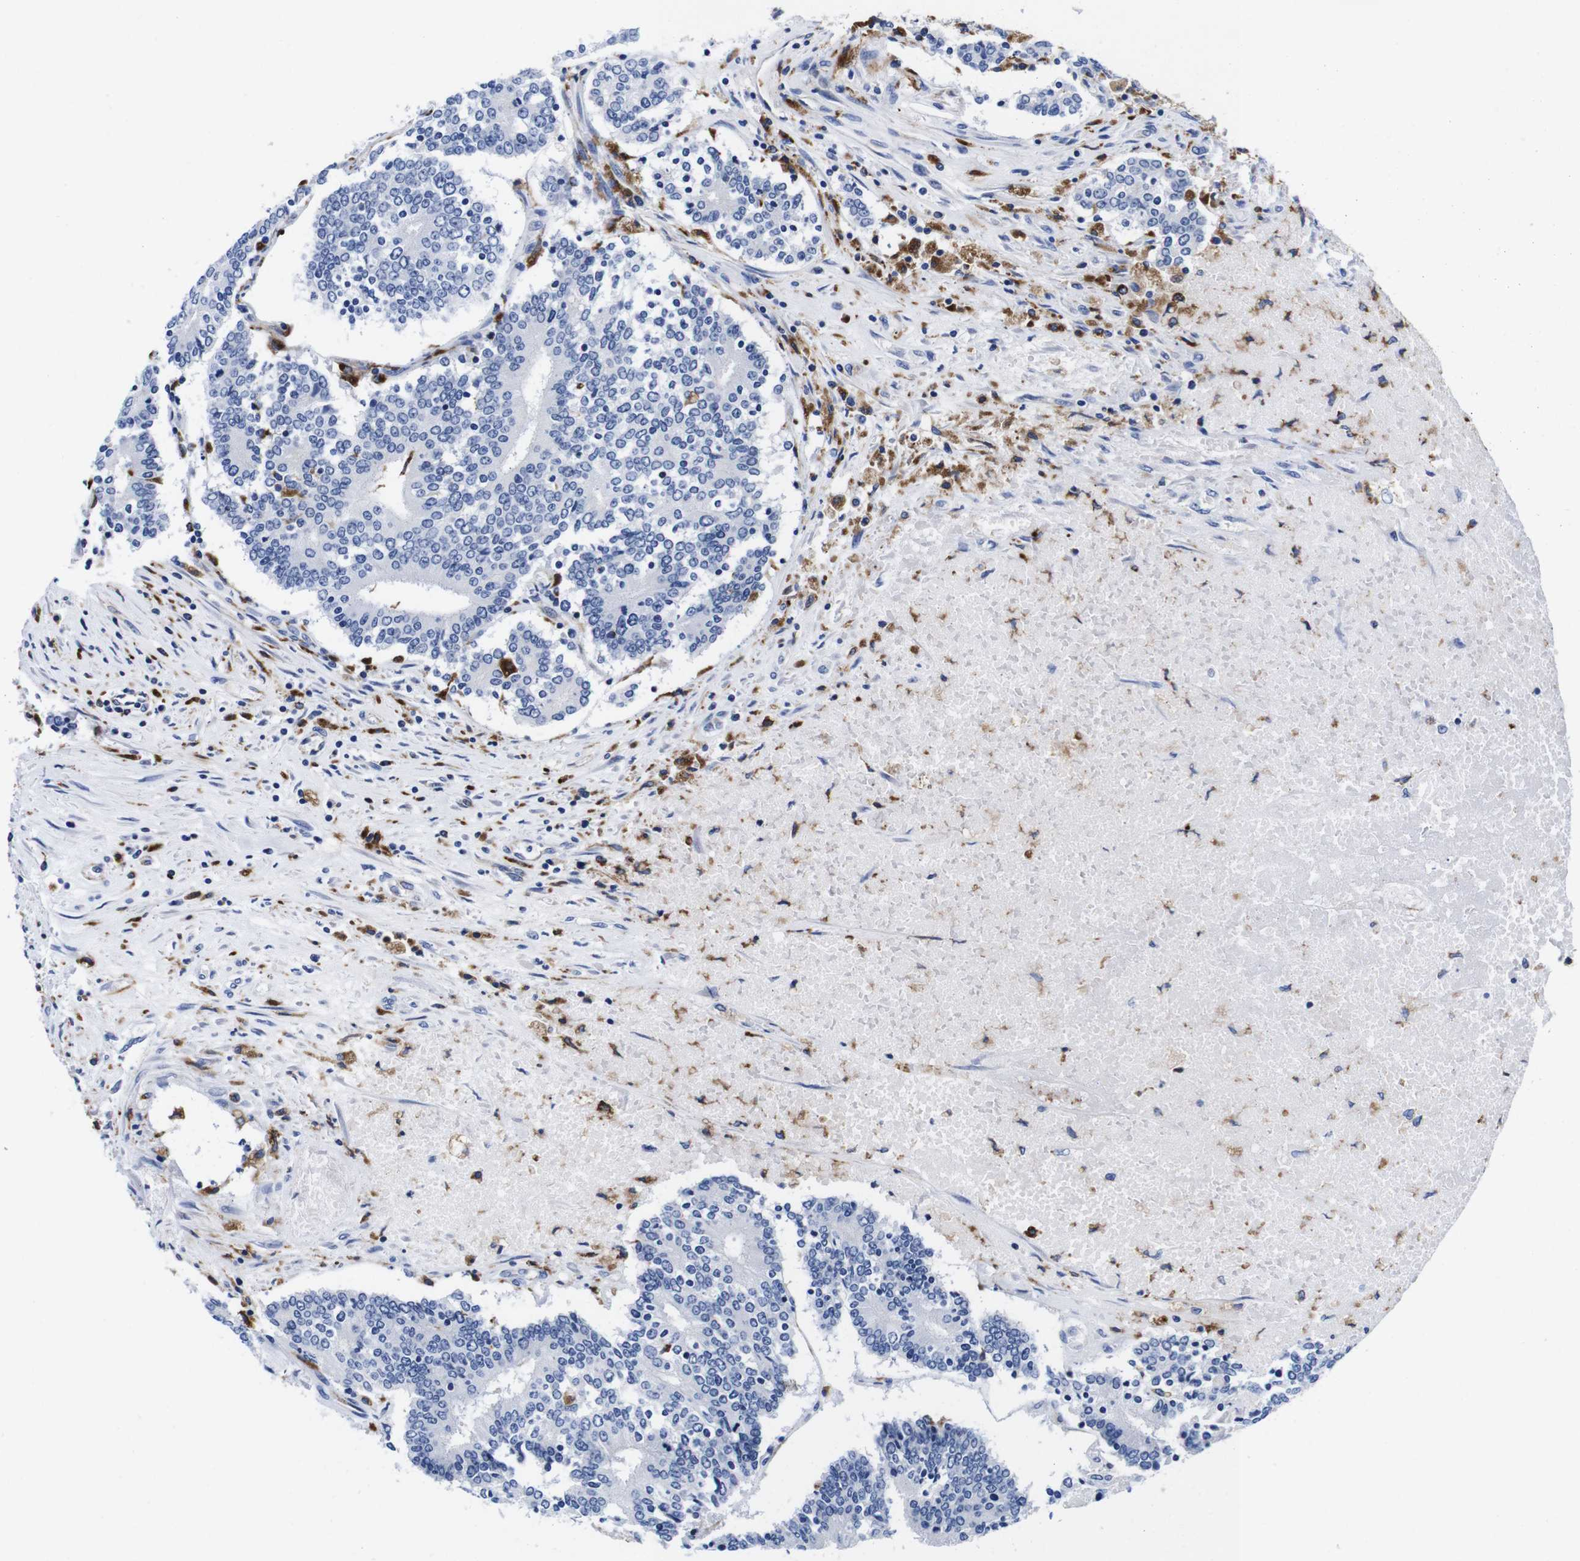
{"staining": {"intensity": "negative", "quantity": "none", "location": "none"}, "tissue": "prostate cancer", "cell_type": "Tumor cells", "image_type": "cancer", "snomed": [{"axis": "morphology", "description": "Normal tissue, NOS"}, {"axis": "morphology", "description": "Adenocarcinoma, High grade"}, {"axis": "topography", "description": "Prostate"}, {"axis": "topography", "description": "Seminal veicle"}], "caption": "The micrograph displays no significant positivity in tumor cells of prostate cancer.", "gene": "HLA-DMB", "patient": {"sex": "male", "age": 55}}